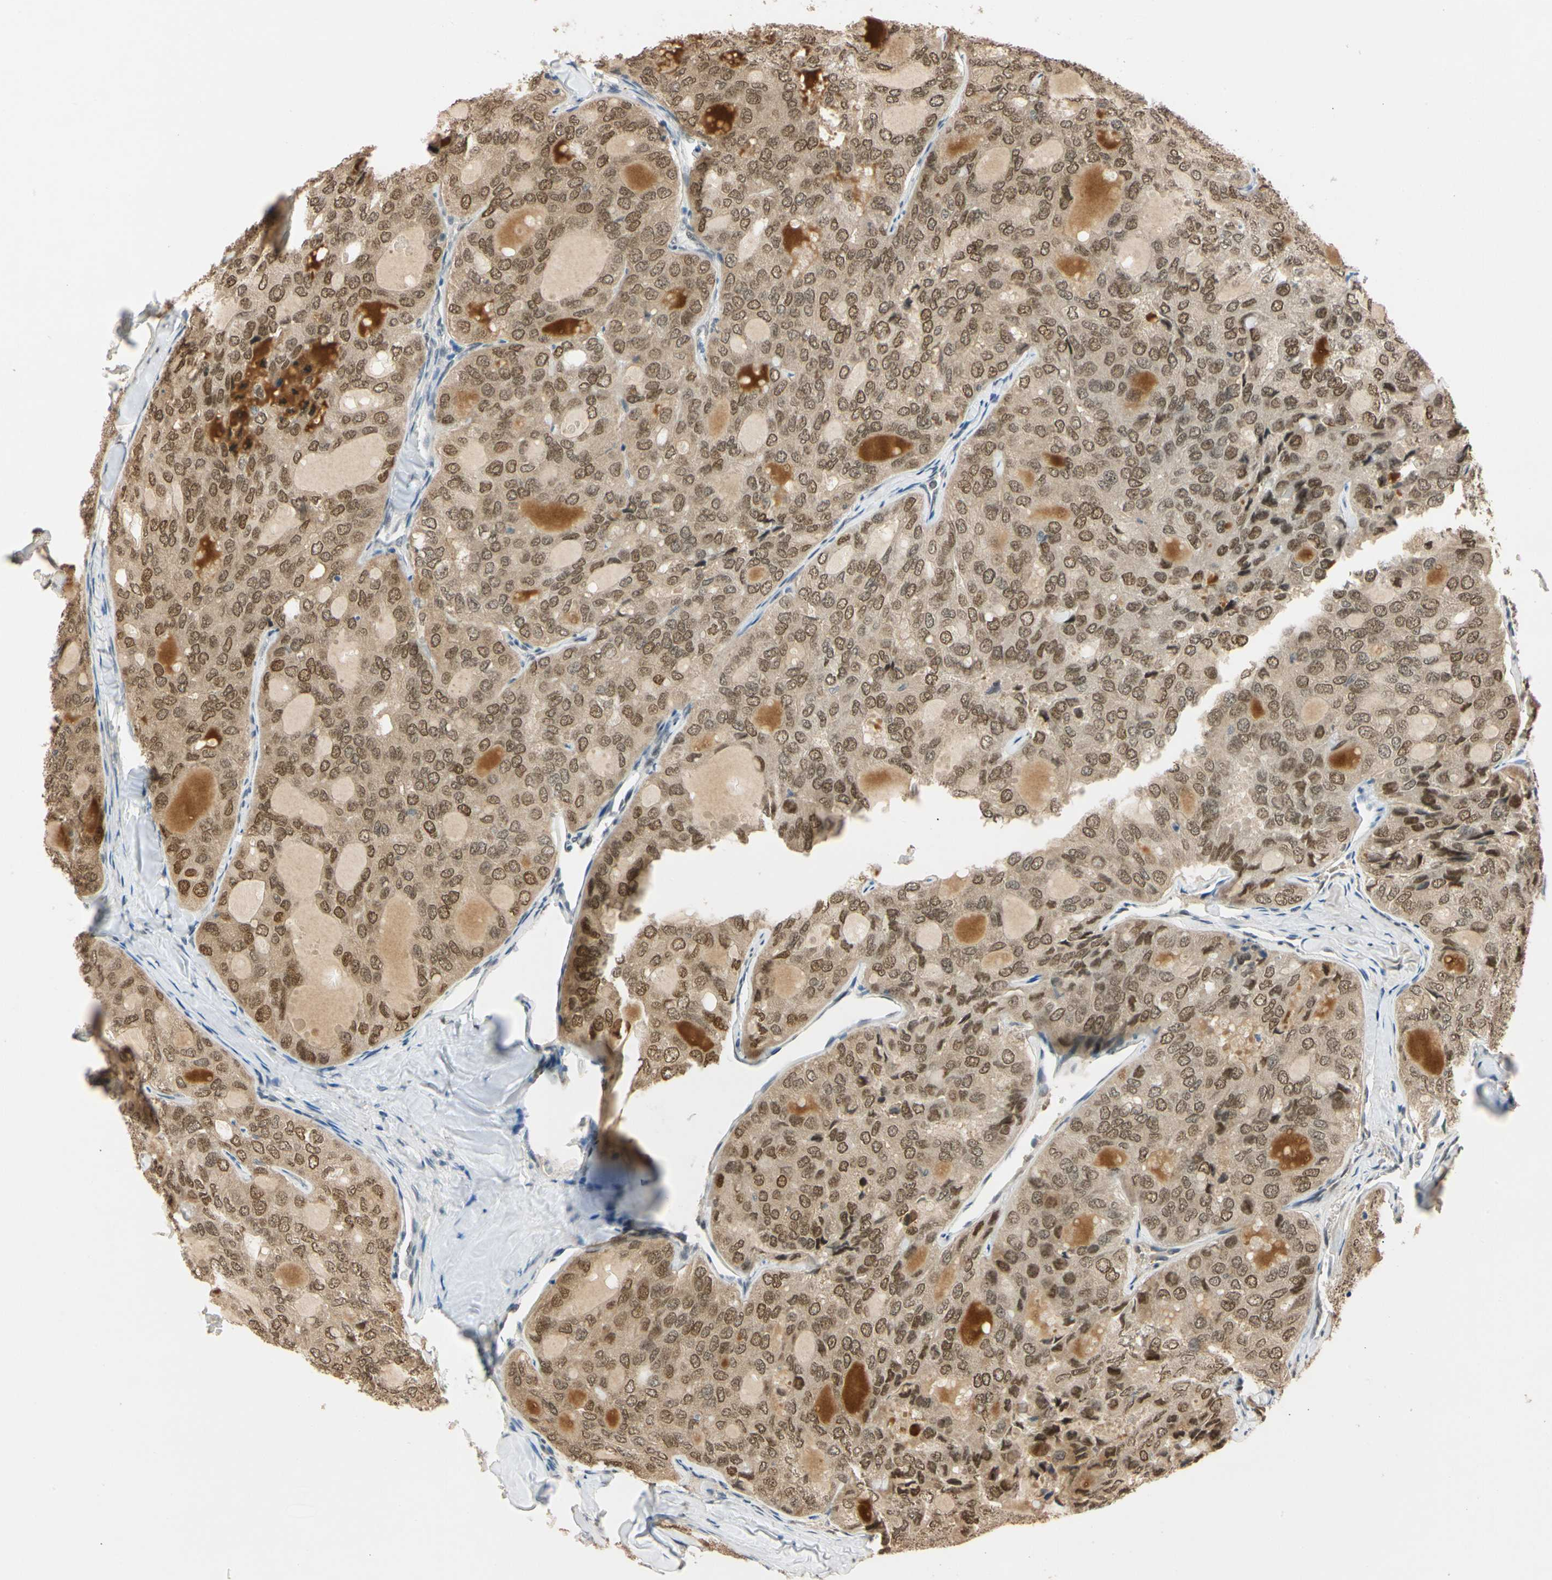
{"staining": {"intensity": "strong", "quantity": ">75%", "location": "cytoplasmic/membranous,nuclear"}, "tissue": "thyroid cancer", "cell_type": "Tumor cells", "image_type": "cancer", "snomed": [{"axis": "morphology", "description": "Follicular adenoma carcinoma, NOS"}, {"axis": "topography", "description": "Thyroid gland"}], "caption": "Strong cytoplasmic/membranous and nuclear expression for a protein is present in about >75% of tumor cells of follicular adenoma carcinoma (thyroid) using immunohistochemistry (IHC).", "gene": "RIOX2", "patient": {"sex": "male", "age": 75}}